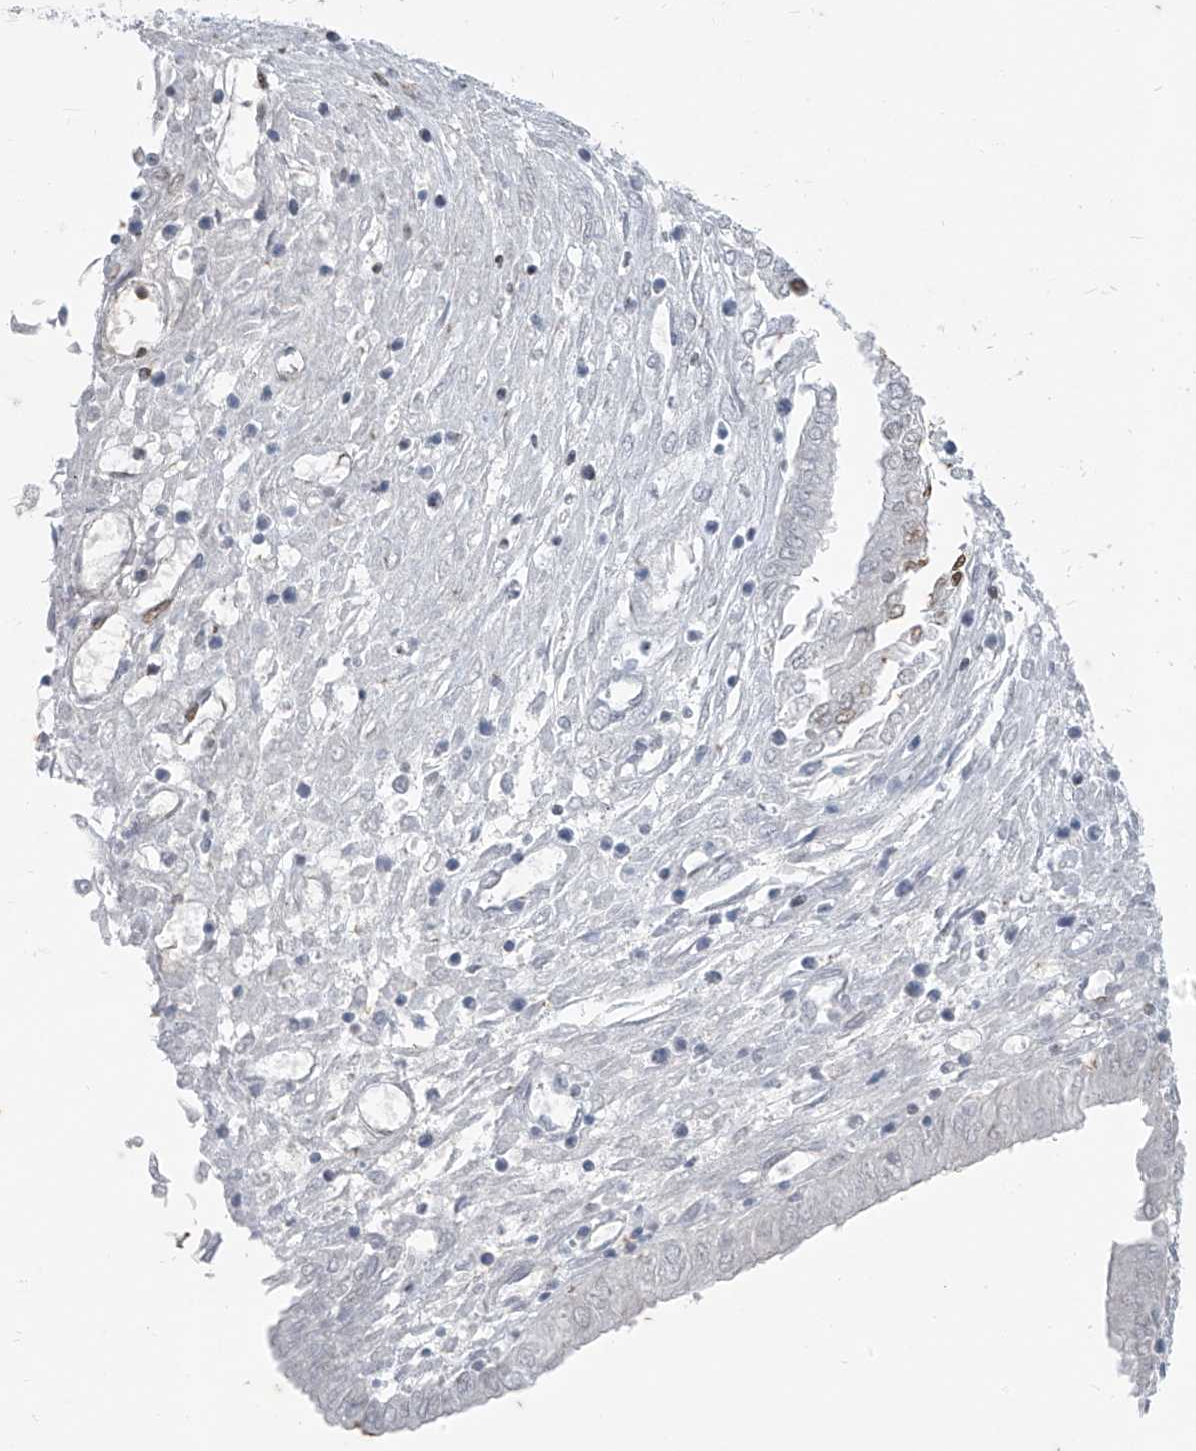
{"staining": {"intensity": "negative", "quantity": "none", "location": "none"}, "tissue": "endometrial cancer", "cell_type": "Tumor cells", "image_type": "cancer", "snomed": [{"axis": "morphology", "description": "Adenocarcinoma, NOS"}, {"axis": "topography", "description": "Endometrium"}], "caption": "Histopathology image shows no protein expression in tumor cells of adenocarcinoma (endometrial) tissue. (DAB immunohistochemistry with hematoxylin counter stain).", "gene": "CX3CR1", "patient": {"sex": "female", "age": 53}}